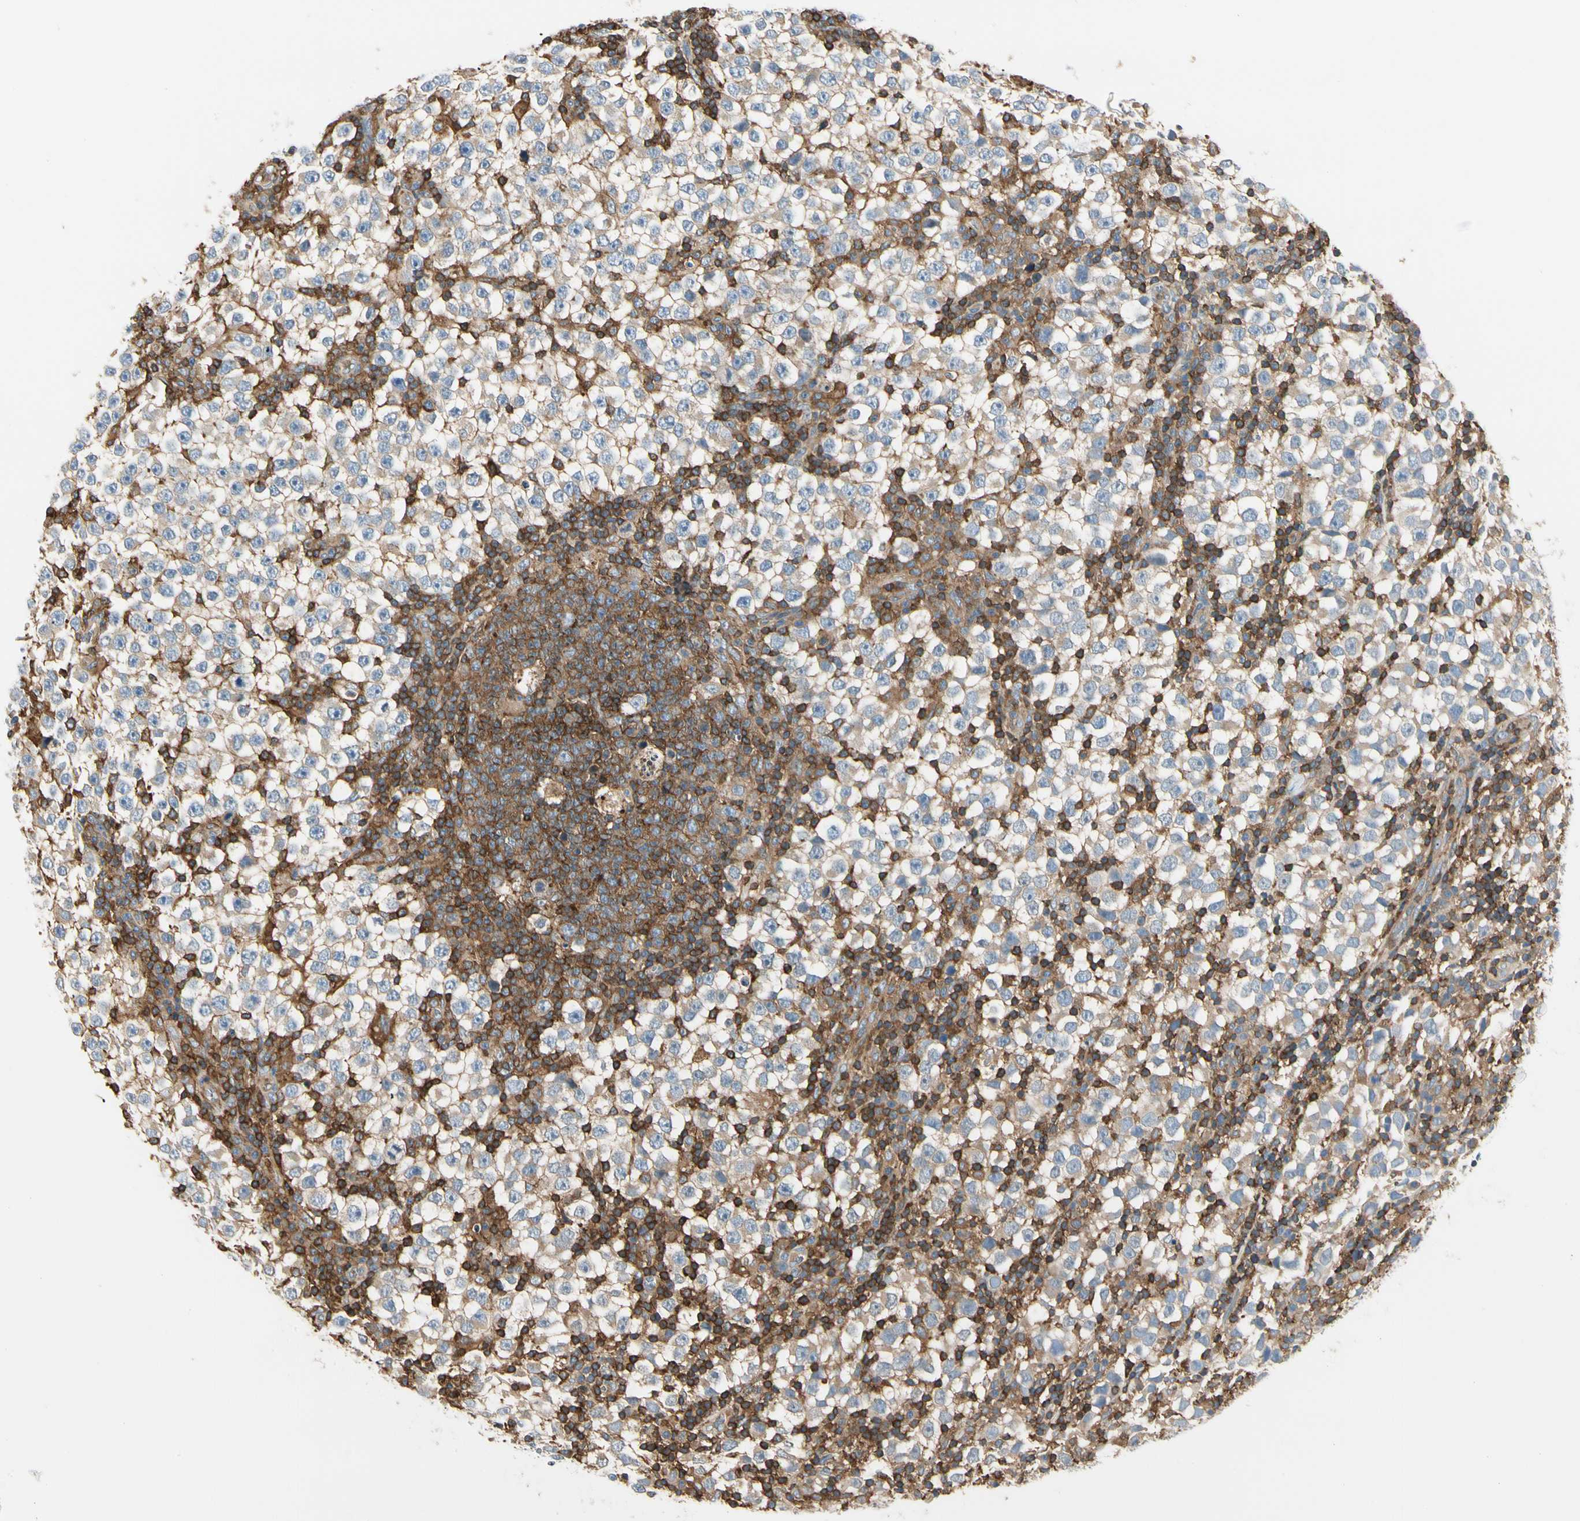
{"staining": {"intensity": "weak", "quantity": "<25%", "location": "cytoplasmic/membranous"}, "tissue": "testis cancer", "cell_type": "Tumor cells", "image_type": "cancer", "snomed": [{"axis": "morphology", "description": "Seminoma, NOS"}, {"axis": "topography", "description": "Testis"}], "caption": "Tumor cells show no significant staining in testis cancer (seminoma). Nuclei are stained in blue.", "gene": "CAPZA2", "patient": {"sex": "male", "age": 65}}